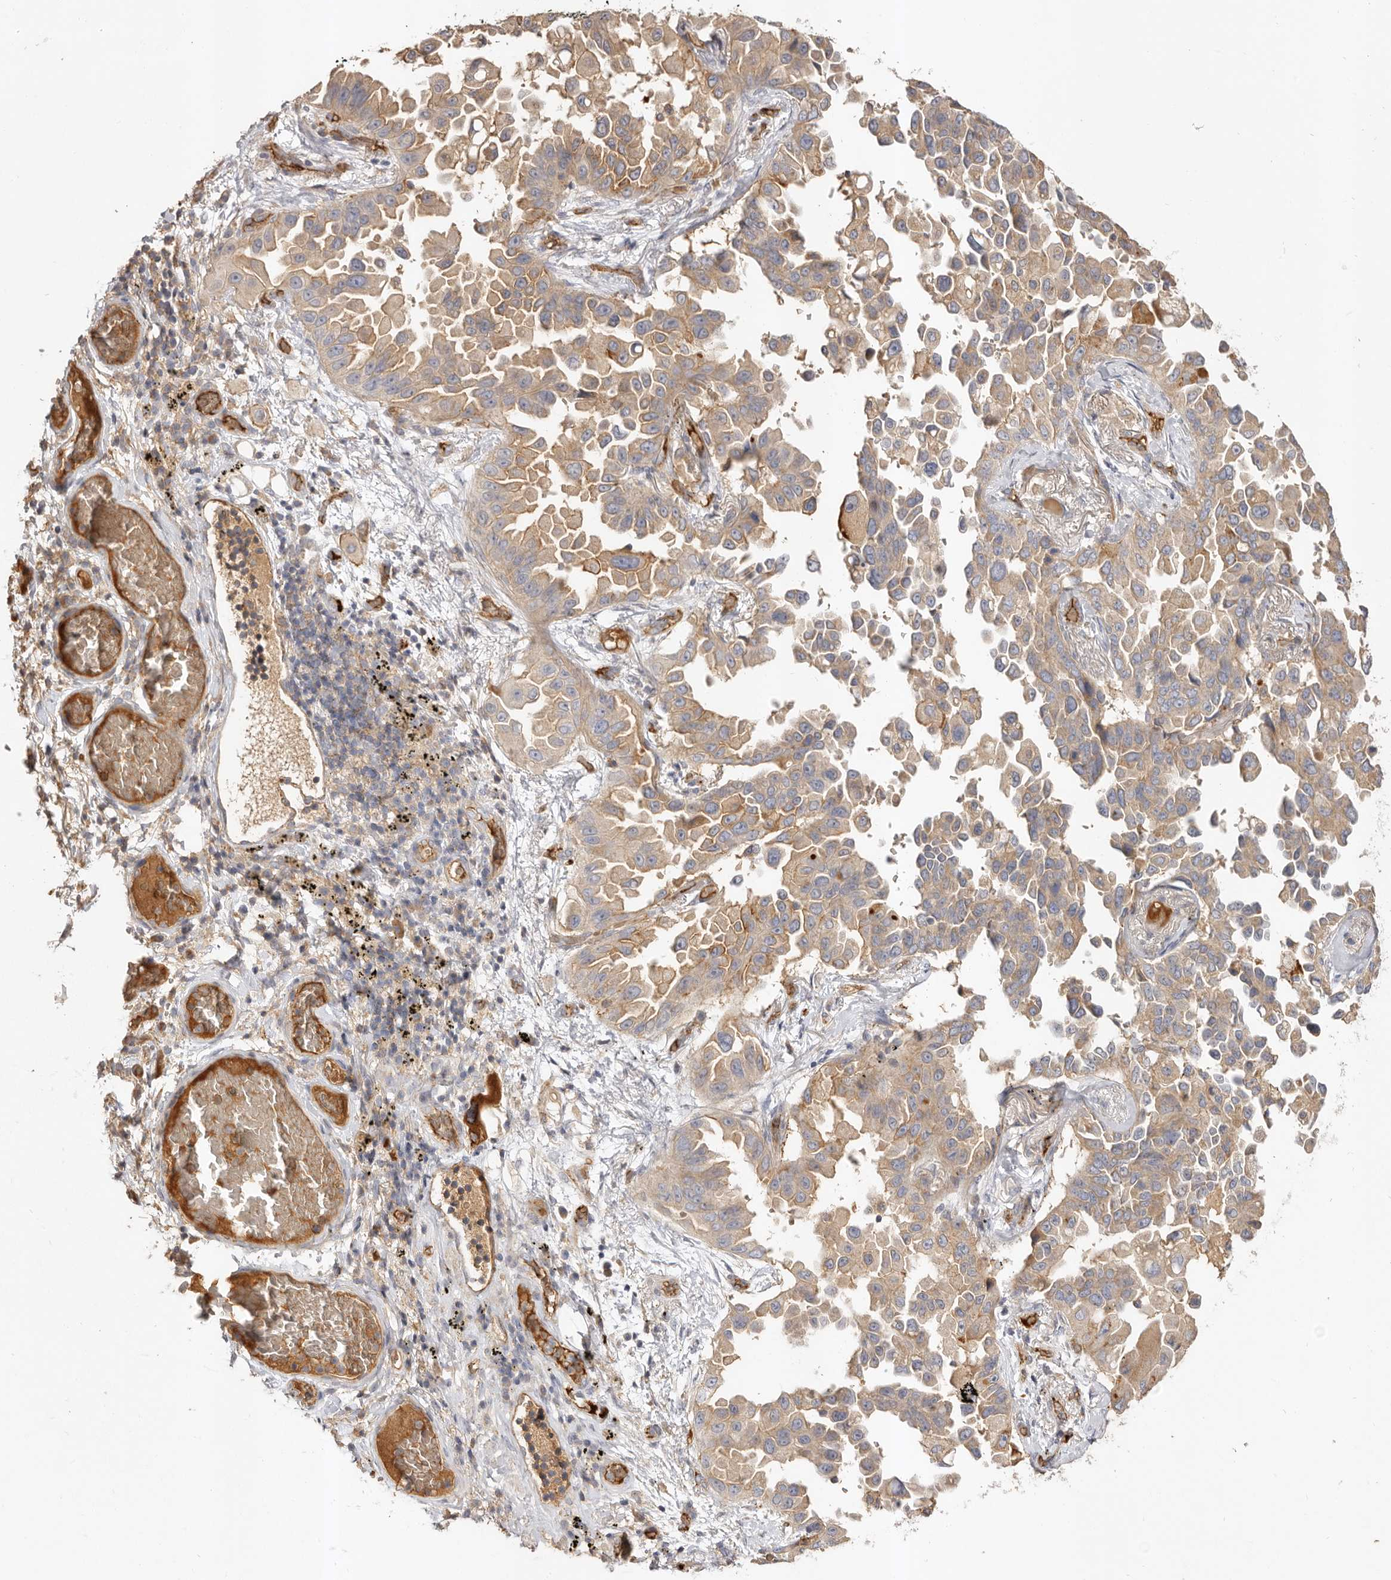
{"staining": {"intensity": "moderate", "quantity": ">75%", "location": "cytoplasmic/membranous"}, "tissue": "lung cancer", "cell_type": "Tumor cells", "image_type": "cancer", "snomed": [{"axis": "morphology", "description": "Adenocarcinoma, NOS"}, {"axis": "topography", "description": "Lung"}], "caption": "Lung adenocarcinoma stained for a protein (brown) displays moderate cytoplasmic/membranous positive positivity in about >75% of tumor cells.", "gene": "ADAMTS9", "patient": {"sex": "female", "age": 67}}